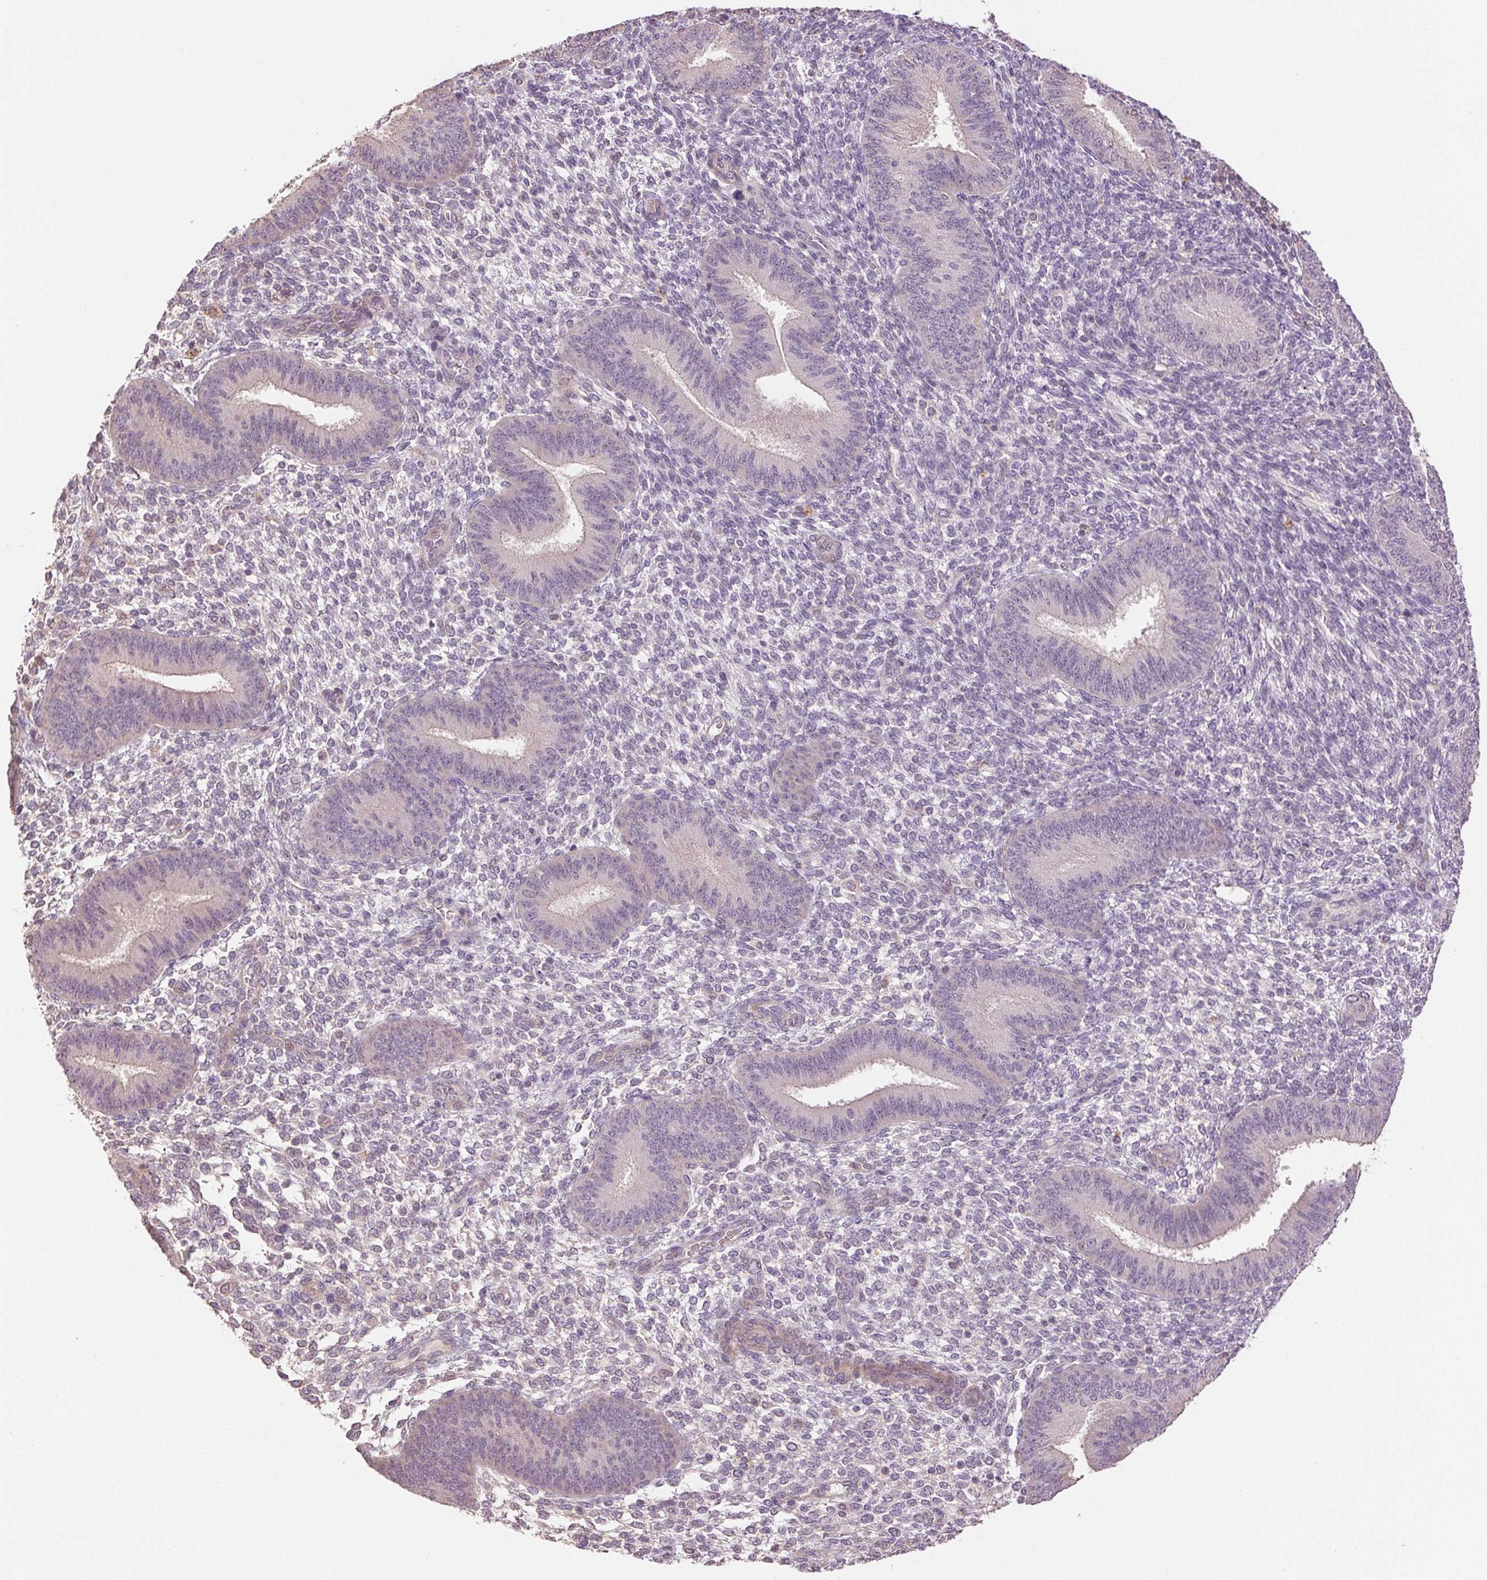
{"staining": {"intensity": "negative", "quantity": "none", "location": "none"}, "tissue": "endometrium", "cell_type": "Cells in endometrial stroma", "image_type": "normal", "snomed": [{"axis": "morphology", "description": "Normal tissue, NOS"}, {"axis": "topography", "description": "Endometrium"}], "caption": "Cells in endometrial stroma are negative for protein expression in normal human endometrium. The staining was performed using DAB (3,3'-diaminobenzidine) to visualize the protein expression in brown, while the nuclei were stained in blue with hematoxylin (Magnification: 20x).", "gene": "TMEM253", "patient": {"sex": "female", "age": 39}}